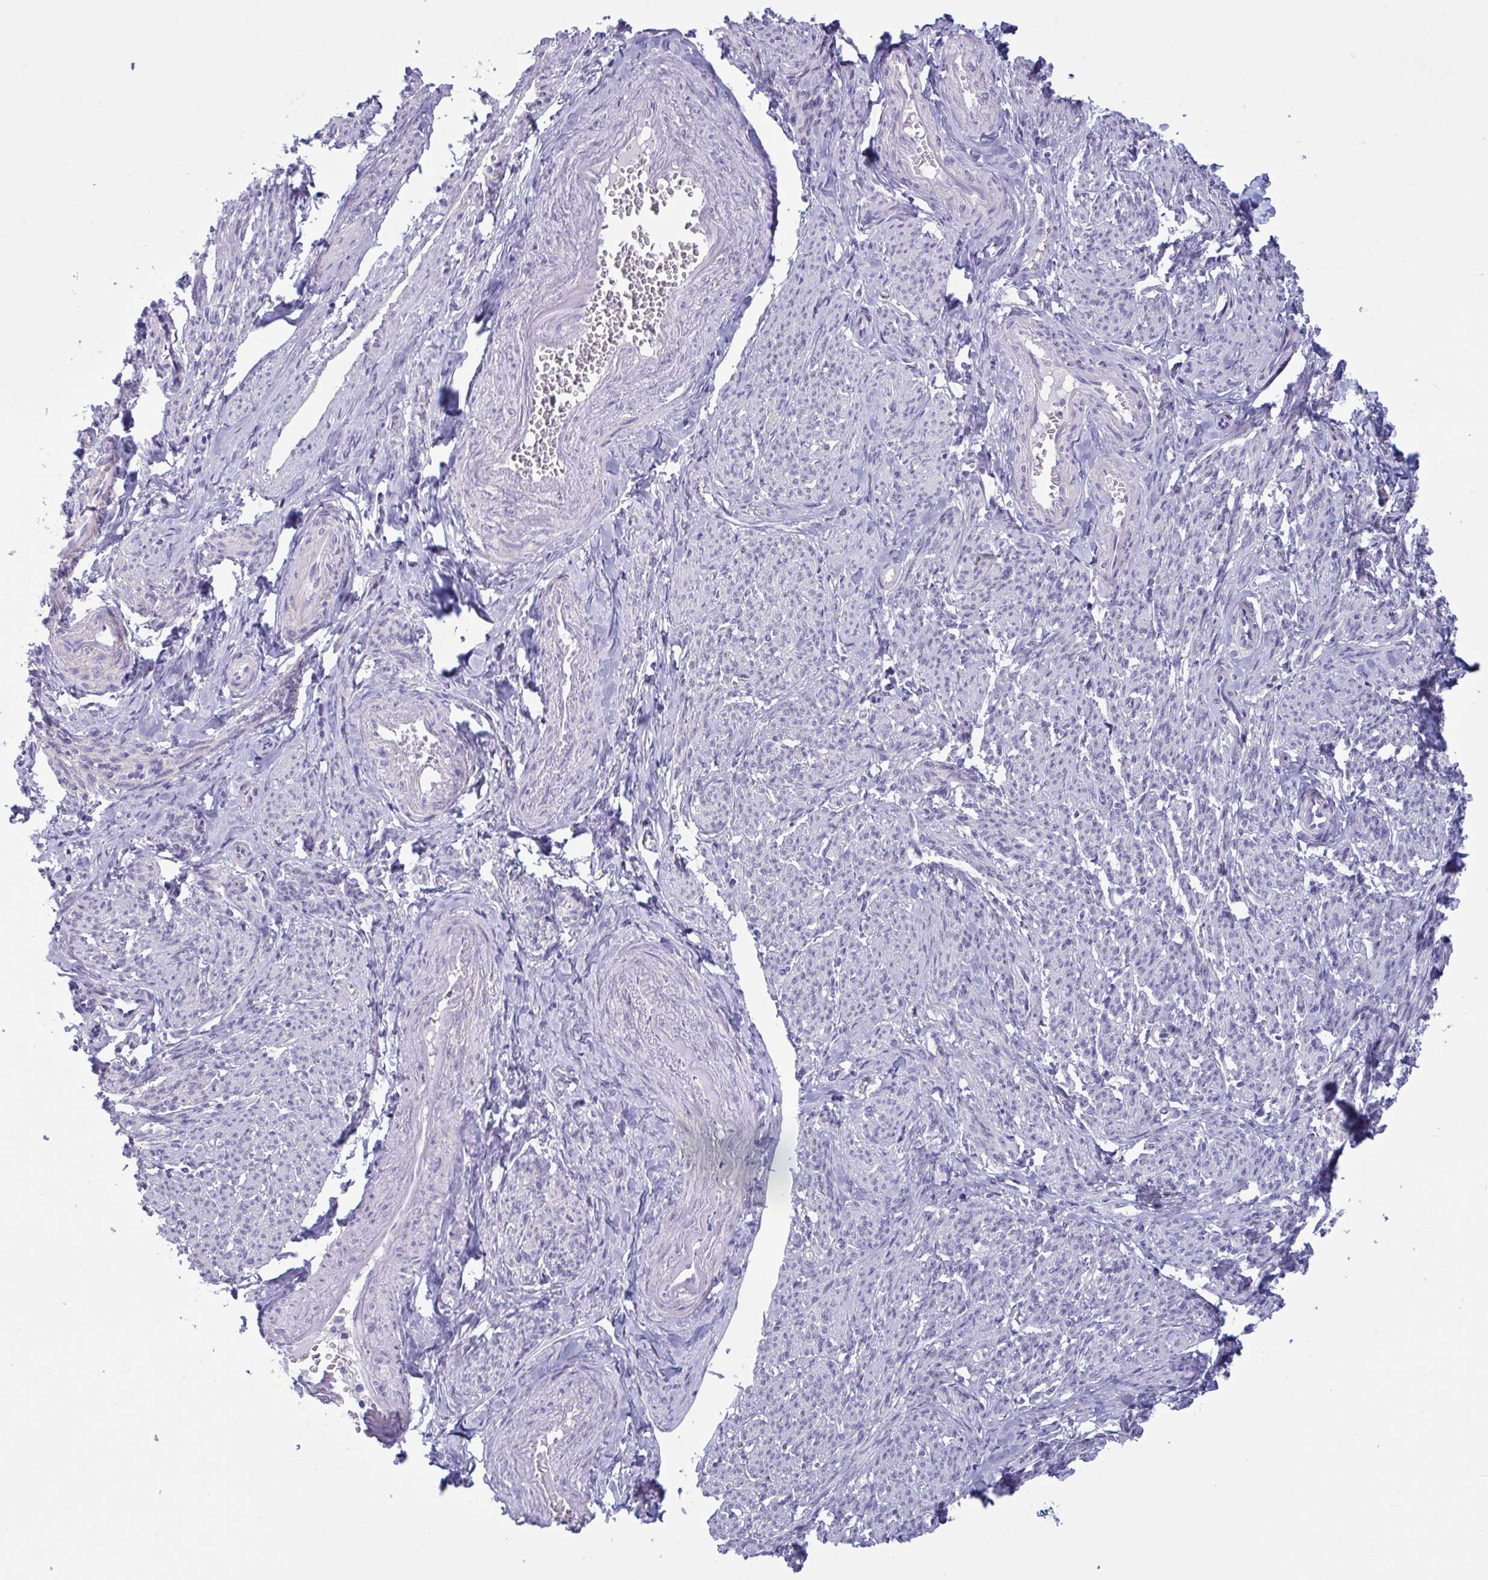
{"staining": {"intensity": "negative", "quantity": "none", "location": "none"}, "tissue": "smooth muscle", "cell_type": "Smooth muscle cells", "image_type": "normal", "snomed": [{"axis": "morphology", "description": "Normal tissue, NOS"}, {"axis": "topography", "description": "Smooth muscle"}], "caption": "Immunohistochemical staining of benign smooth muscle displays no significant staining in smooth muscle cells. Brightfield microscopy of immunohistochemistry stained with DAB (3,3'-diaminobenzidine) (brown) and hematoxylin (blue), captured at high magnification.", "gene": "OXLD1", "patient": {"sex": "female", "age": 65}}